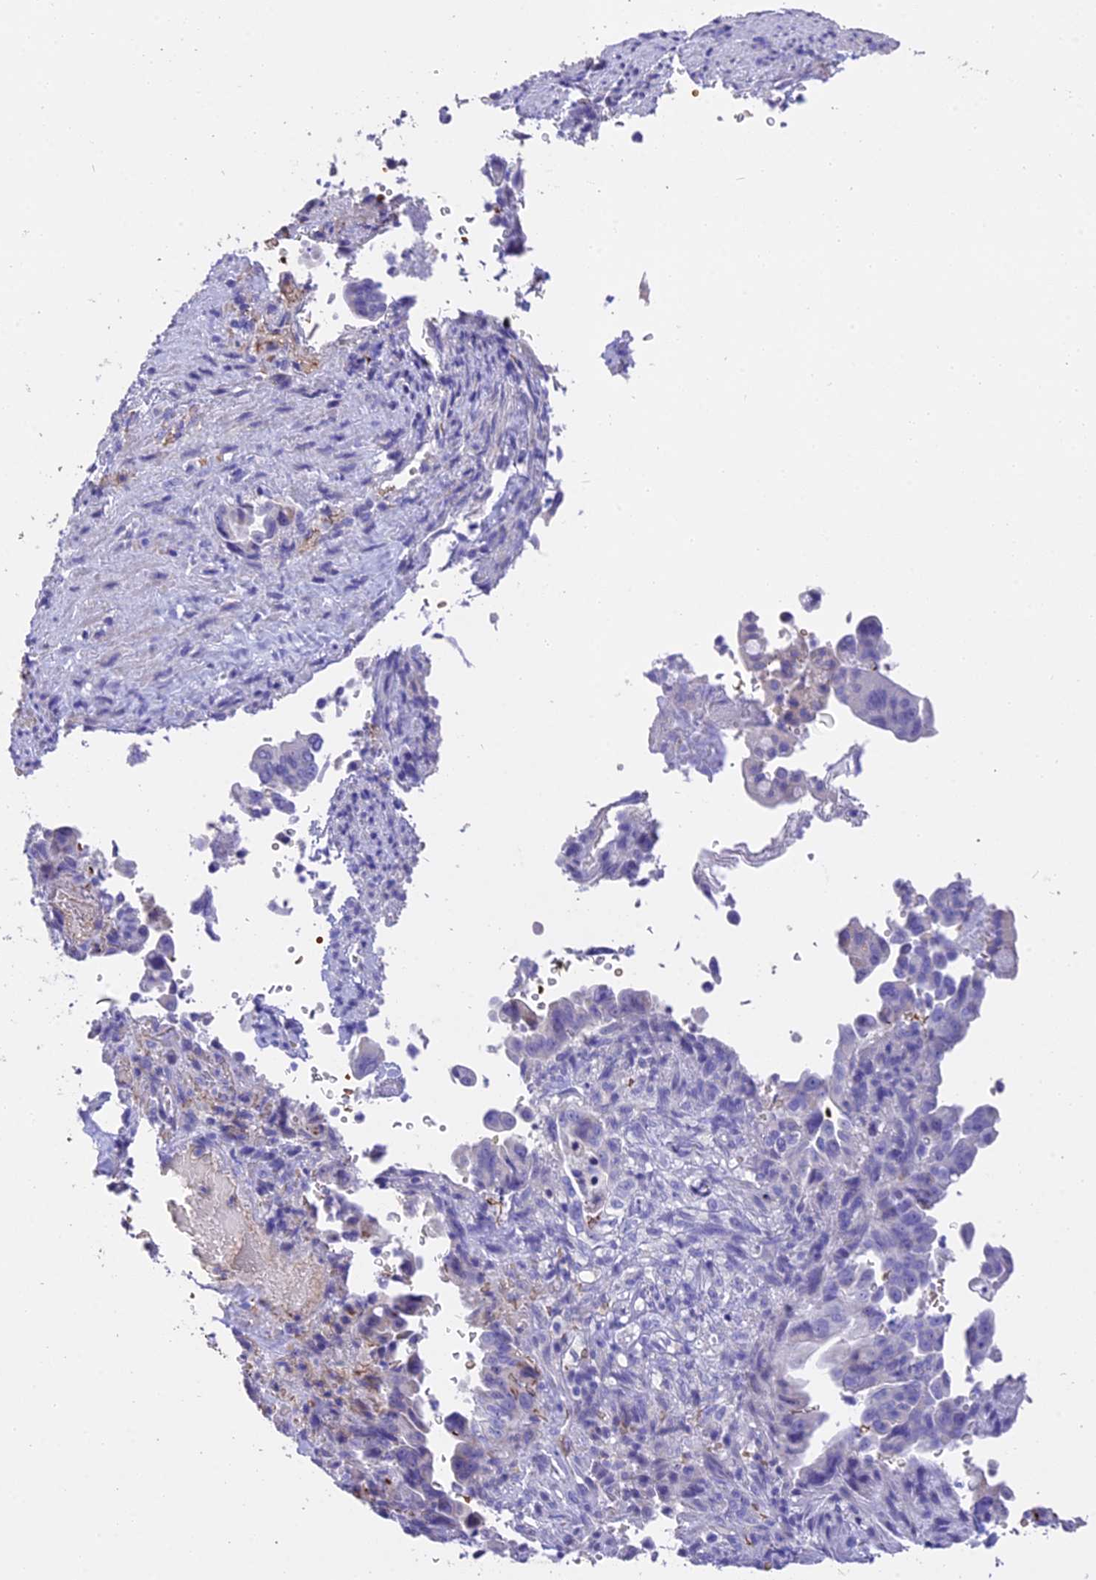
{"staining": {"intensity": "negative", "quantity": "none", "location": "none"}, "tissue": "pancreatic cancer", "cell_type": "Tumor cells", "image_type": "cancer", "snomed": [{"axis": "morphology", "description": "Adenocarcinoma, NOS"}, {"axis": "topography", "description": "Pancreas"}], "caption": "Immunohistochemistry (IHC) histopathology image of neoplastic tissue: human pancreatic cancer stained with DAB (3,3'-diaminobenzidine) reveals no significant protein staining in tumor cells.", "gene": "TNNC2", "patient": {"sex": "male", "age": 70}}